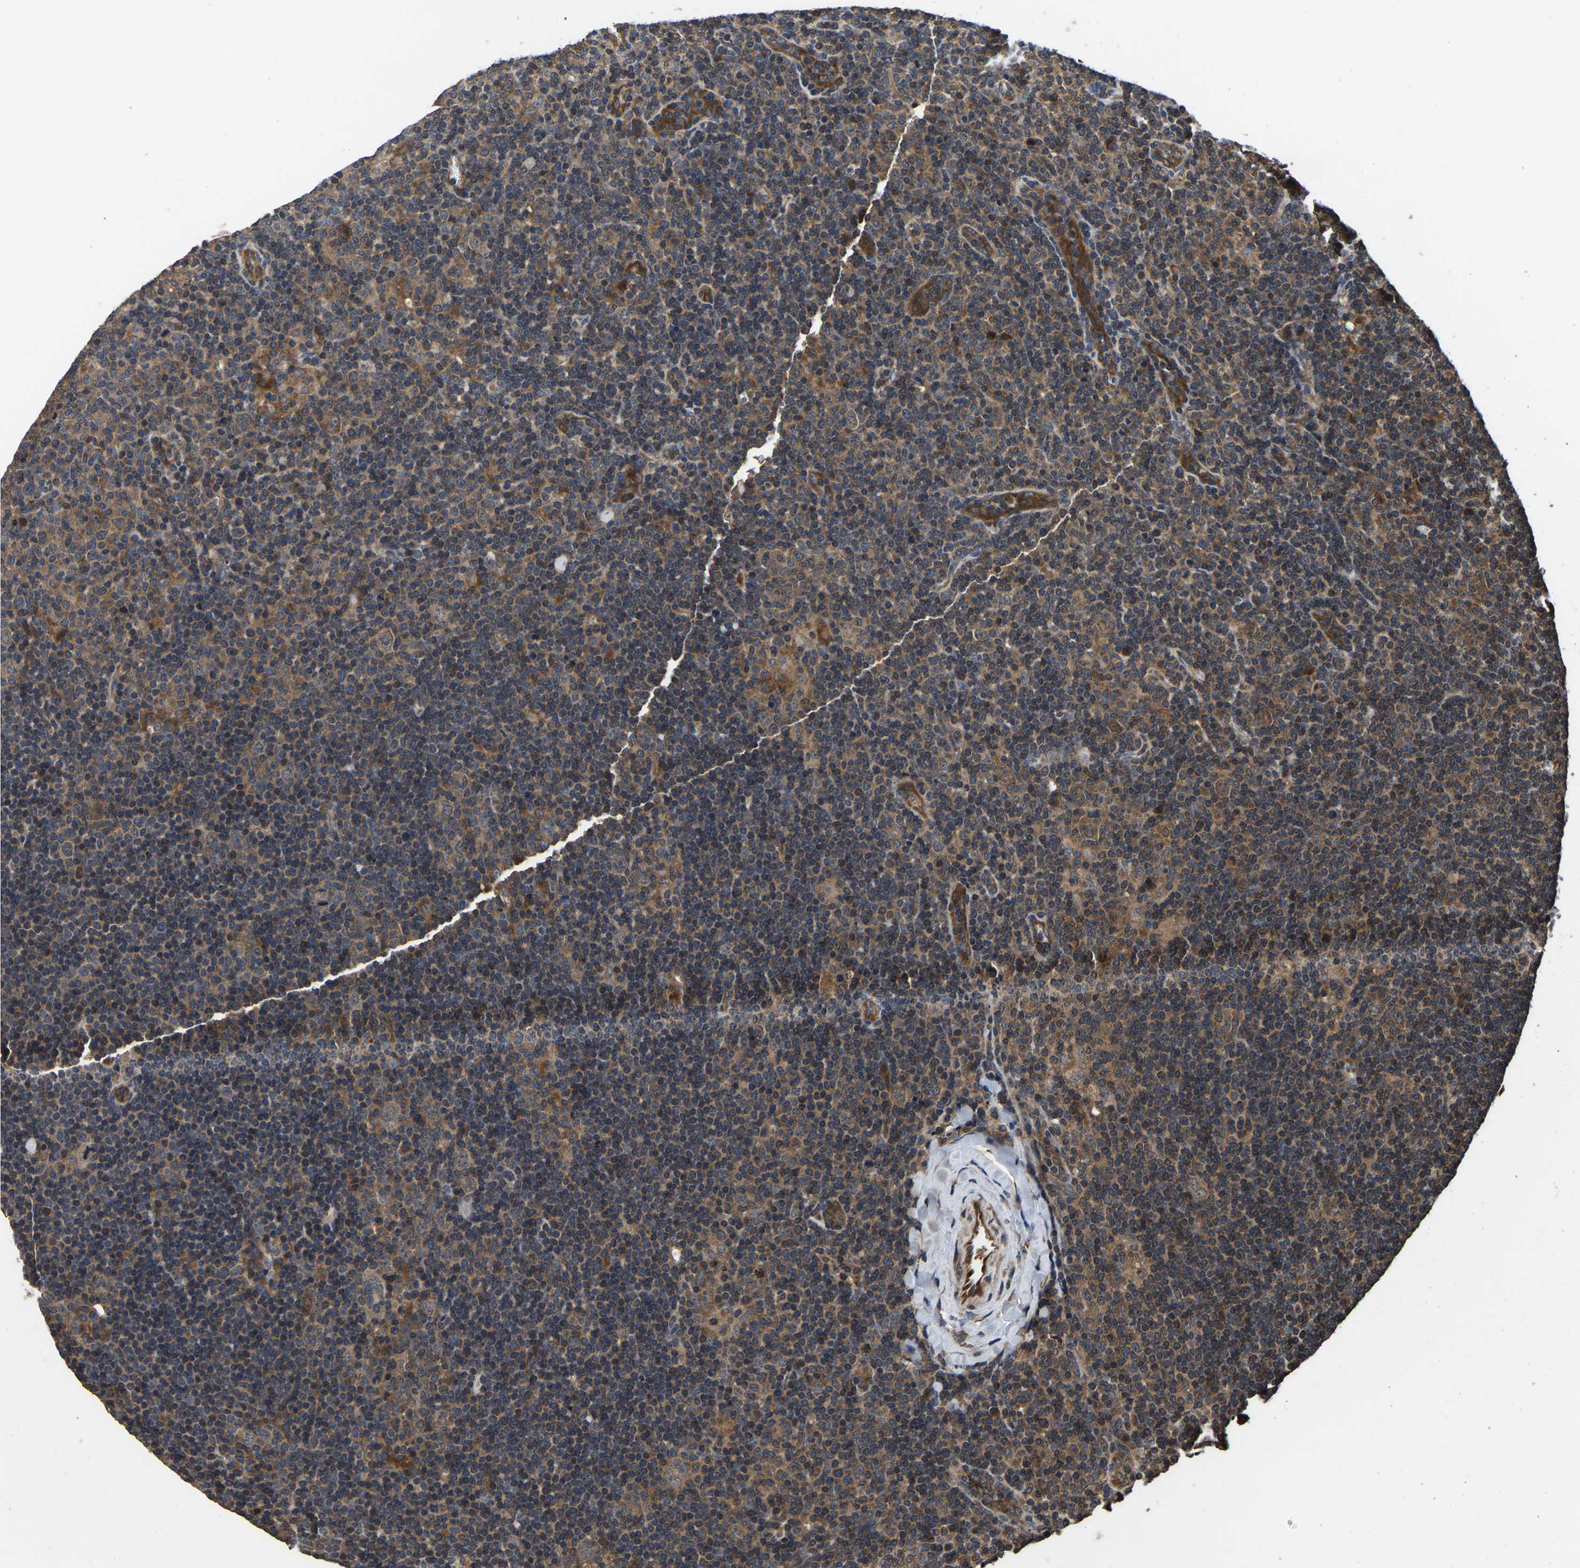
{"staining": {"intensity": "moderate", "quantity": "25%-75%", "location": "cytoplasmic/membranous"}, "tissue": "lymphoma", "cell_type": "Tumor cells", "image_type": "cancer", "snomed": [{"axis": "morphology", "description": "Hodgkin's disease, NOS"}, {"axis": "topography", "description": "Lymph node"}], "caption": "A histopathology image of human Hodgkin's disease stained for a protein shows moderate cytoplasmic/membranous brown staining in tumor cells.", "gene": "CRYZL1", "patient": {"sex": "female", "age": 57}}